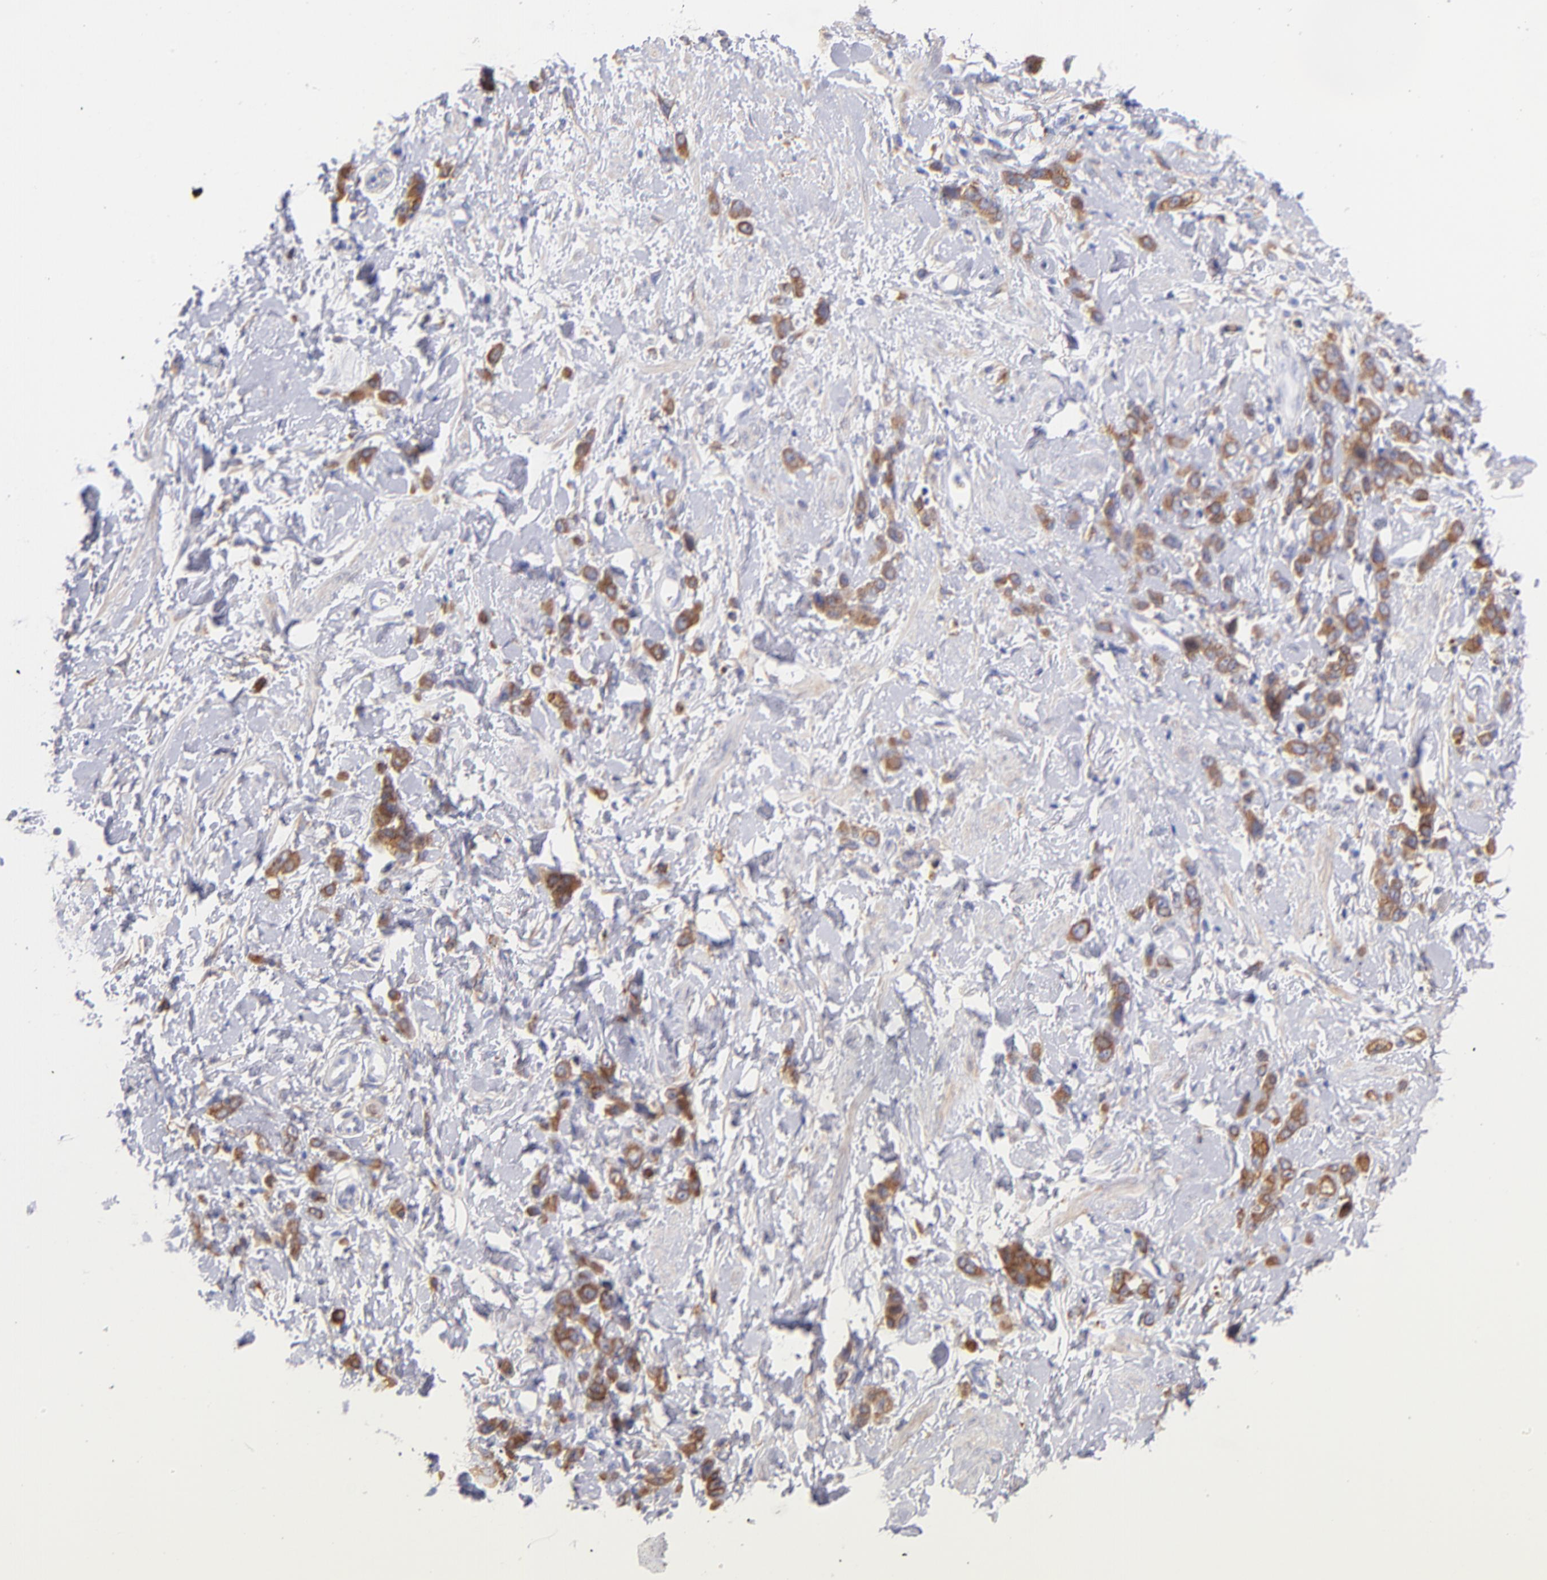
{"staining": {"intensity": "moderate", "quantity": ">75%", "location": "cytoplasmic/membranous"}, "tissue": "stomach cancer", "cell_type": "Tumor cells", "image_type": "cancer", "snomed": [{"axis": "morphology", "description": "Normal tissue, NOS"}, {"axis": "morphology", "description": "Adenocarcinoma, NOS"}, {"axis": "topography", "description": "Stomach"}], "caption": "Immunohistochemical staining of human stomach cancer (adenocarcinoma) reveals medium levels of moderate cytoplasmic/membranous protein expression in approximately >75% of tumor cells.", "gene": "PRKCA", "patient": {"sex": "male", "age": 82}}